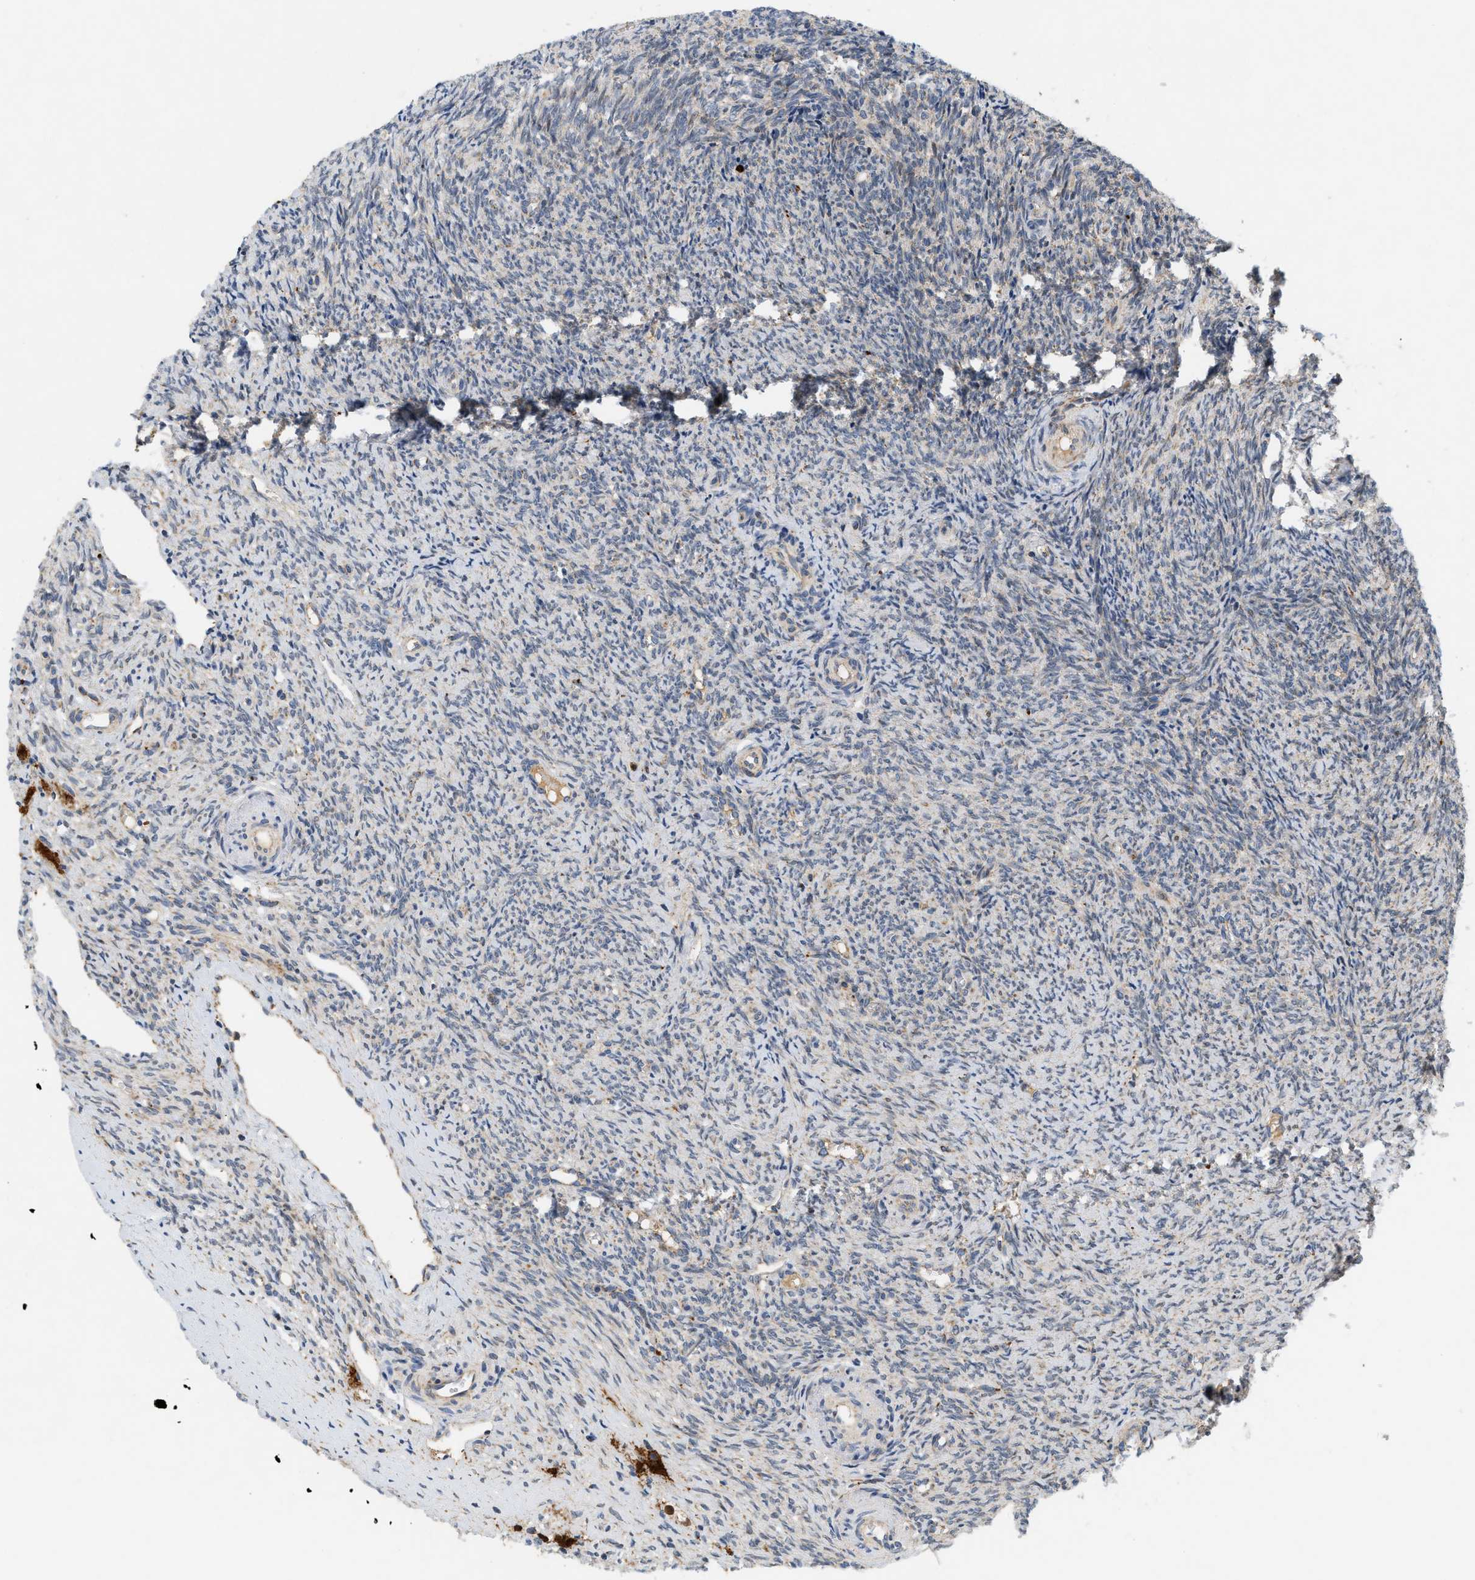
{"staining": {"intensity": "strong", "quantity": ">75%", "location": "cytoplasmic/membranous"}, "tissue": "ovary", "cell_type": "Follicle cells", "image_type": "normal", "snomed": [{"axis": "morphology", "description": "Normal tissue, NOS"}, {"axis": "topography", "description": "Ovary"}], "caption": "Brown immunohistochemical staining in normal ovary reveals strong cytoplasmic/membranous staining in about >75% of follicle cells.", "gene": "MCU", "patient": {"sex": "female", "age": 41}}